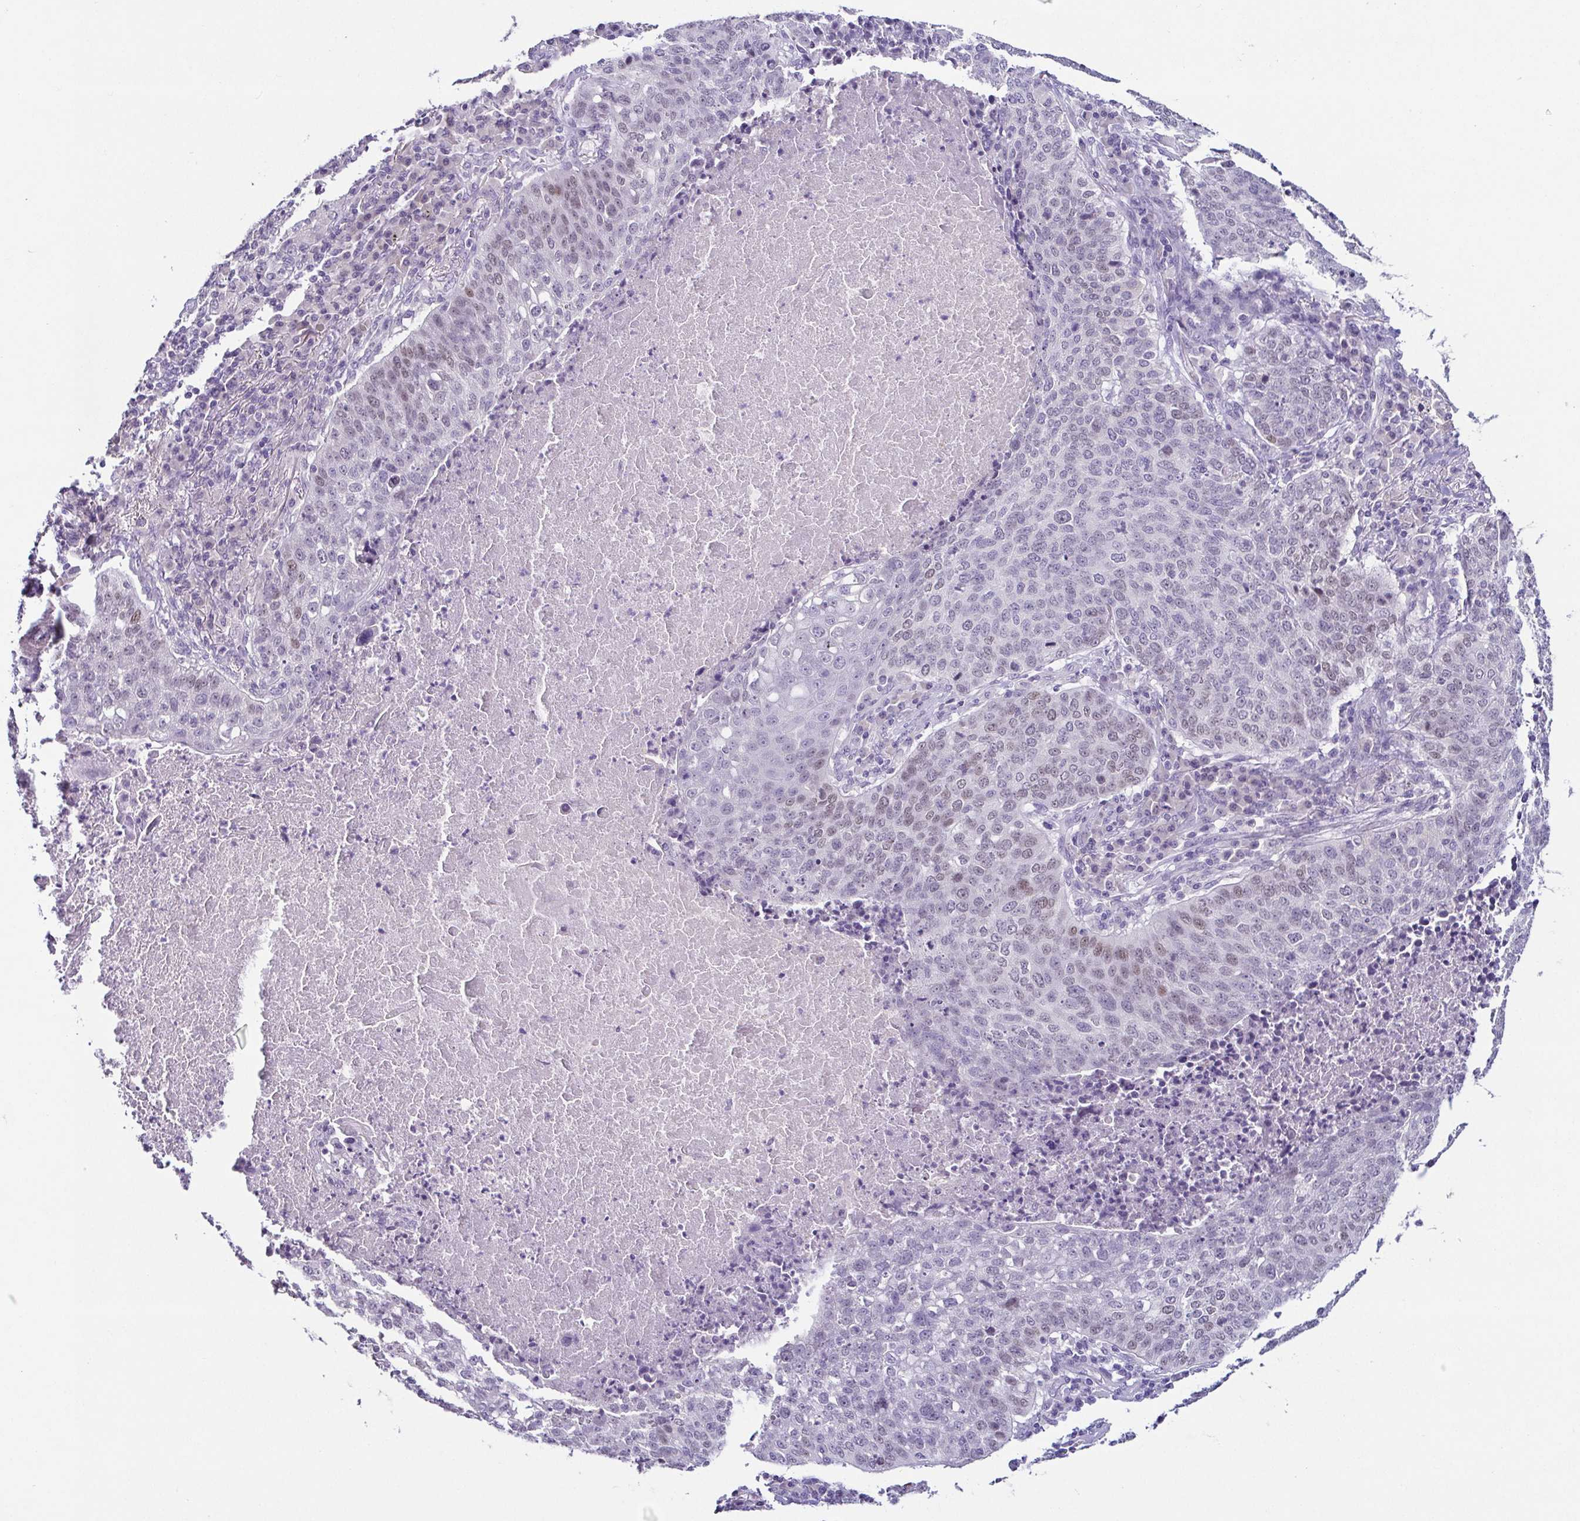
{"staining": {"intensity": "weak", "quantity": "<25%", "location": "nuclear"}, "tissue": "lung cancer", "cell_type": "Tumor cells", "image_type": "cancer", "snomed": [{"axis": "morphology", "description": "Squamous cell carcinoma, NOS"}, {"axis": "topography", "description": "Lung"}], "caption": "DAB (3,3'-diaminobenzidine) immunohistochemical staining of human lung squamous cell carcinoma shows no significant staining in tumor cells.", "gene": "TP73", "patient": {"sex": "male", "age": 63}}